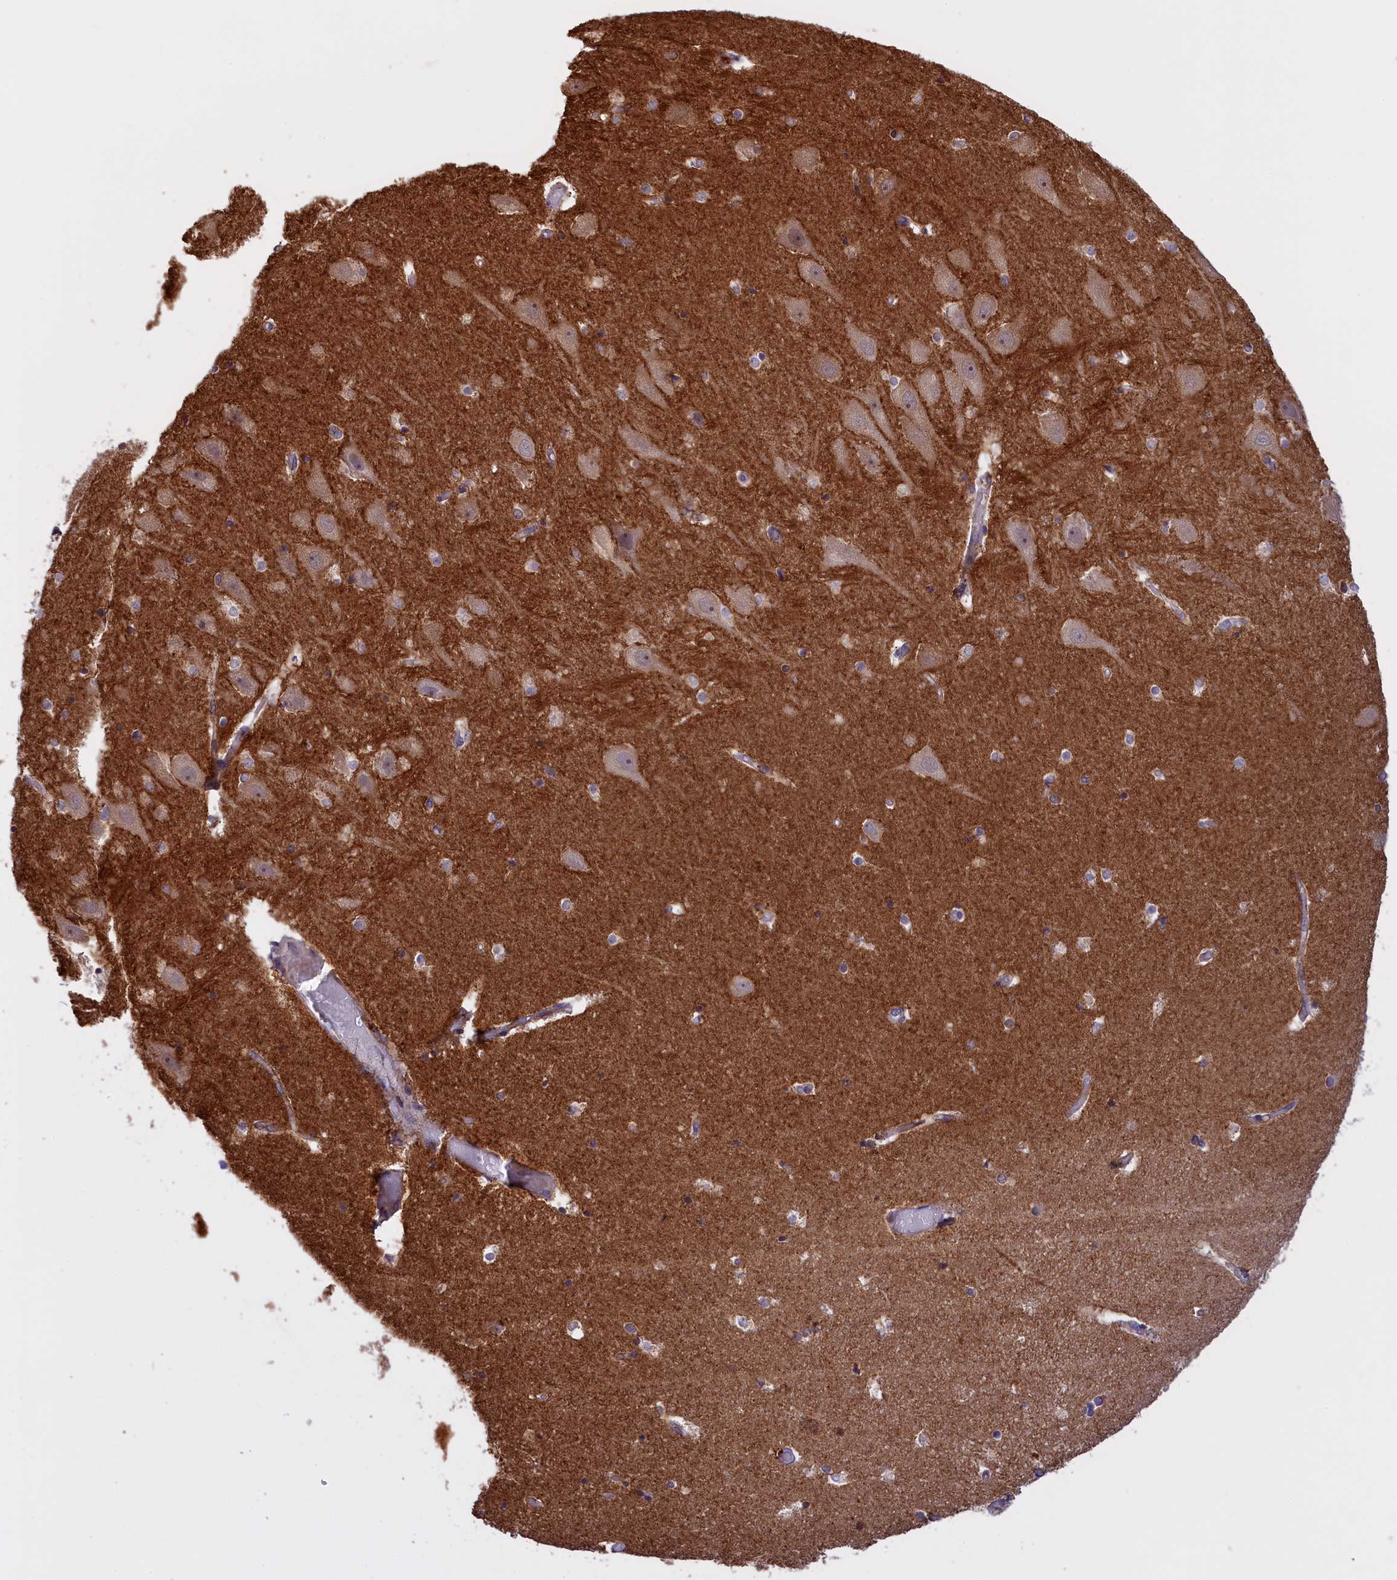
{"staining": {"intensity": "negative", "quantity": "none", "location": "none"}, "tissue": "hippocampus", "cell_type": "Glial cells", "image_type": "normal", "snomed": [{"axis": "morphology", "description": "Normal tissue, NOS"}, {"axis": "topography", "description": "Hippocampus"}], "caption": "This is a photomicrograph of immunohistochemistry (IHC) staining of normal hippocampus, which shows no staining in glial cells.", "gene": "RRAD", "patient": {"sex": "female", "age": 52}}